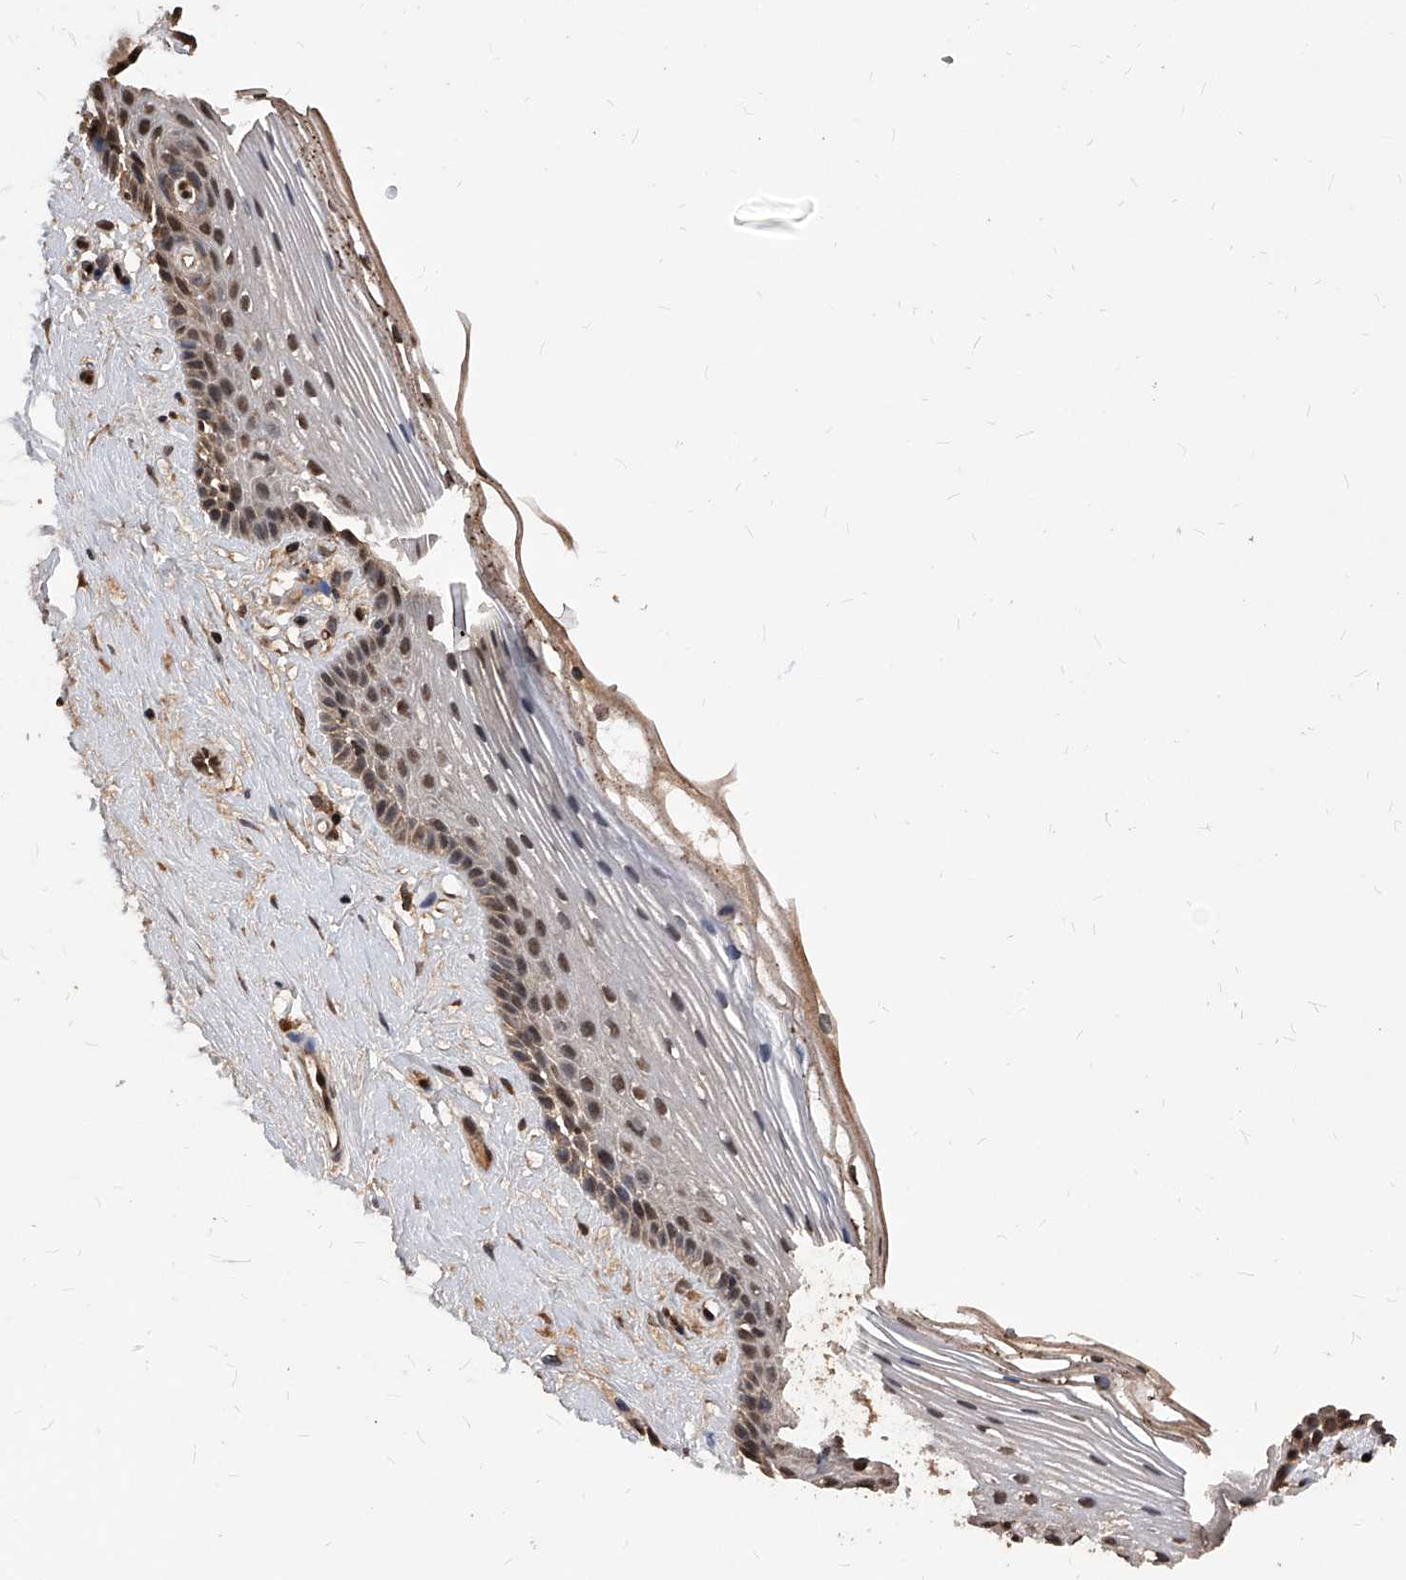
{"staining": {"intensity": "moderate", "quantity": "25%-75%", "location": "cytoplasmic/membranous,nuclear"}, "tissue": "vagina", "cell_type": "Squamous epithelial cells", "image_type": "normal", "snomed": [{"axis": "morphology", "description": "Normal tissue, NOS"}, {"axis": "topography", "description": "Vagina"}], "caption": "Protein analysis of normal vagina displays moderate cytoplasmic/membranous,nuclear positivity in approximately 25%-75% of squamous epithelial cells.", "gene": "ID1", "patient": {"sex": "female", "age": 46}}